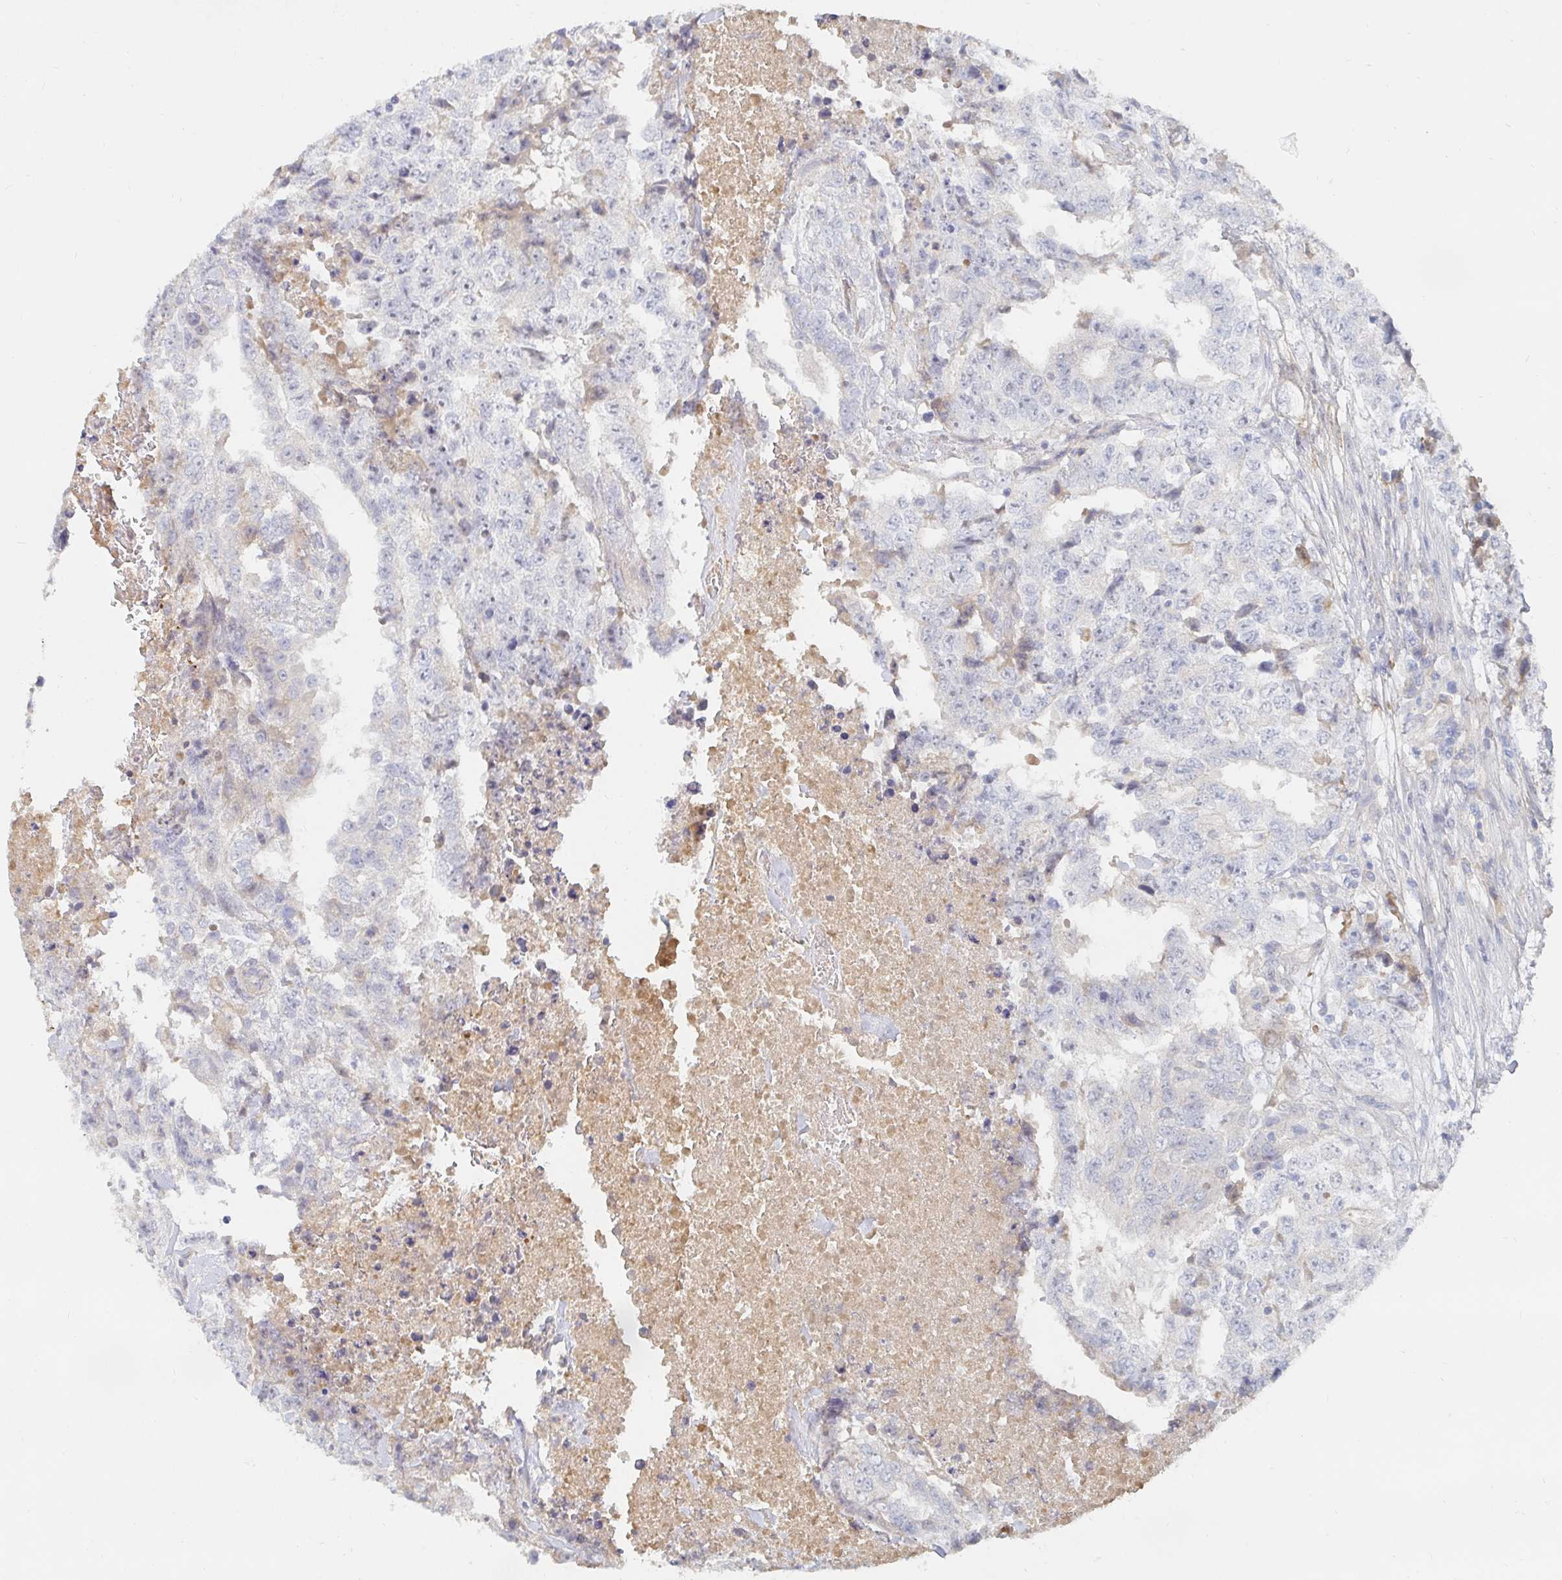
{"staining": {"intensity": "negative", "quantity": "none", "location": "none"}, "tissue": "testis cancer", "cell_type": "Tumor cells", "image_type": "cancer", "snomed": [{"axis": "morphology", "description": "Carcinoma, Embryonal, NOS"}, {"axis": "topography", "description": "Testis"}], "caption": "IHC of human testis cancer (embryonal carcinoma) displays no positivity in tumor cells.", "gene": "NME9", "patient": {"sex": "male", "age": 24}}